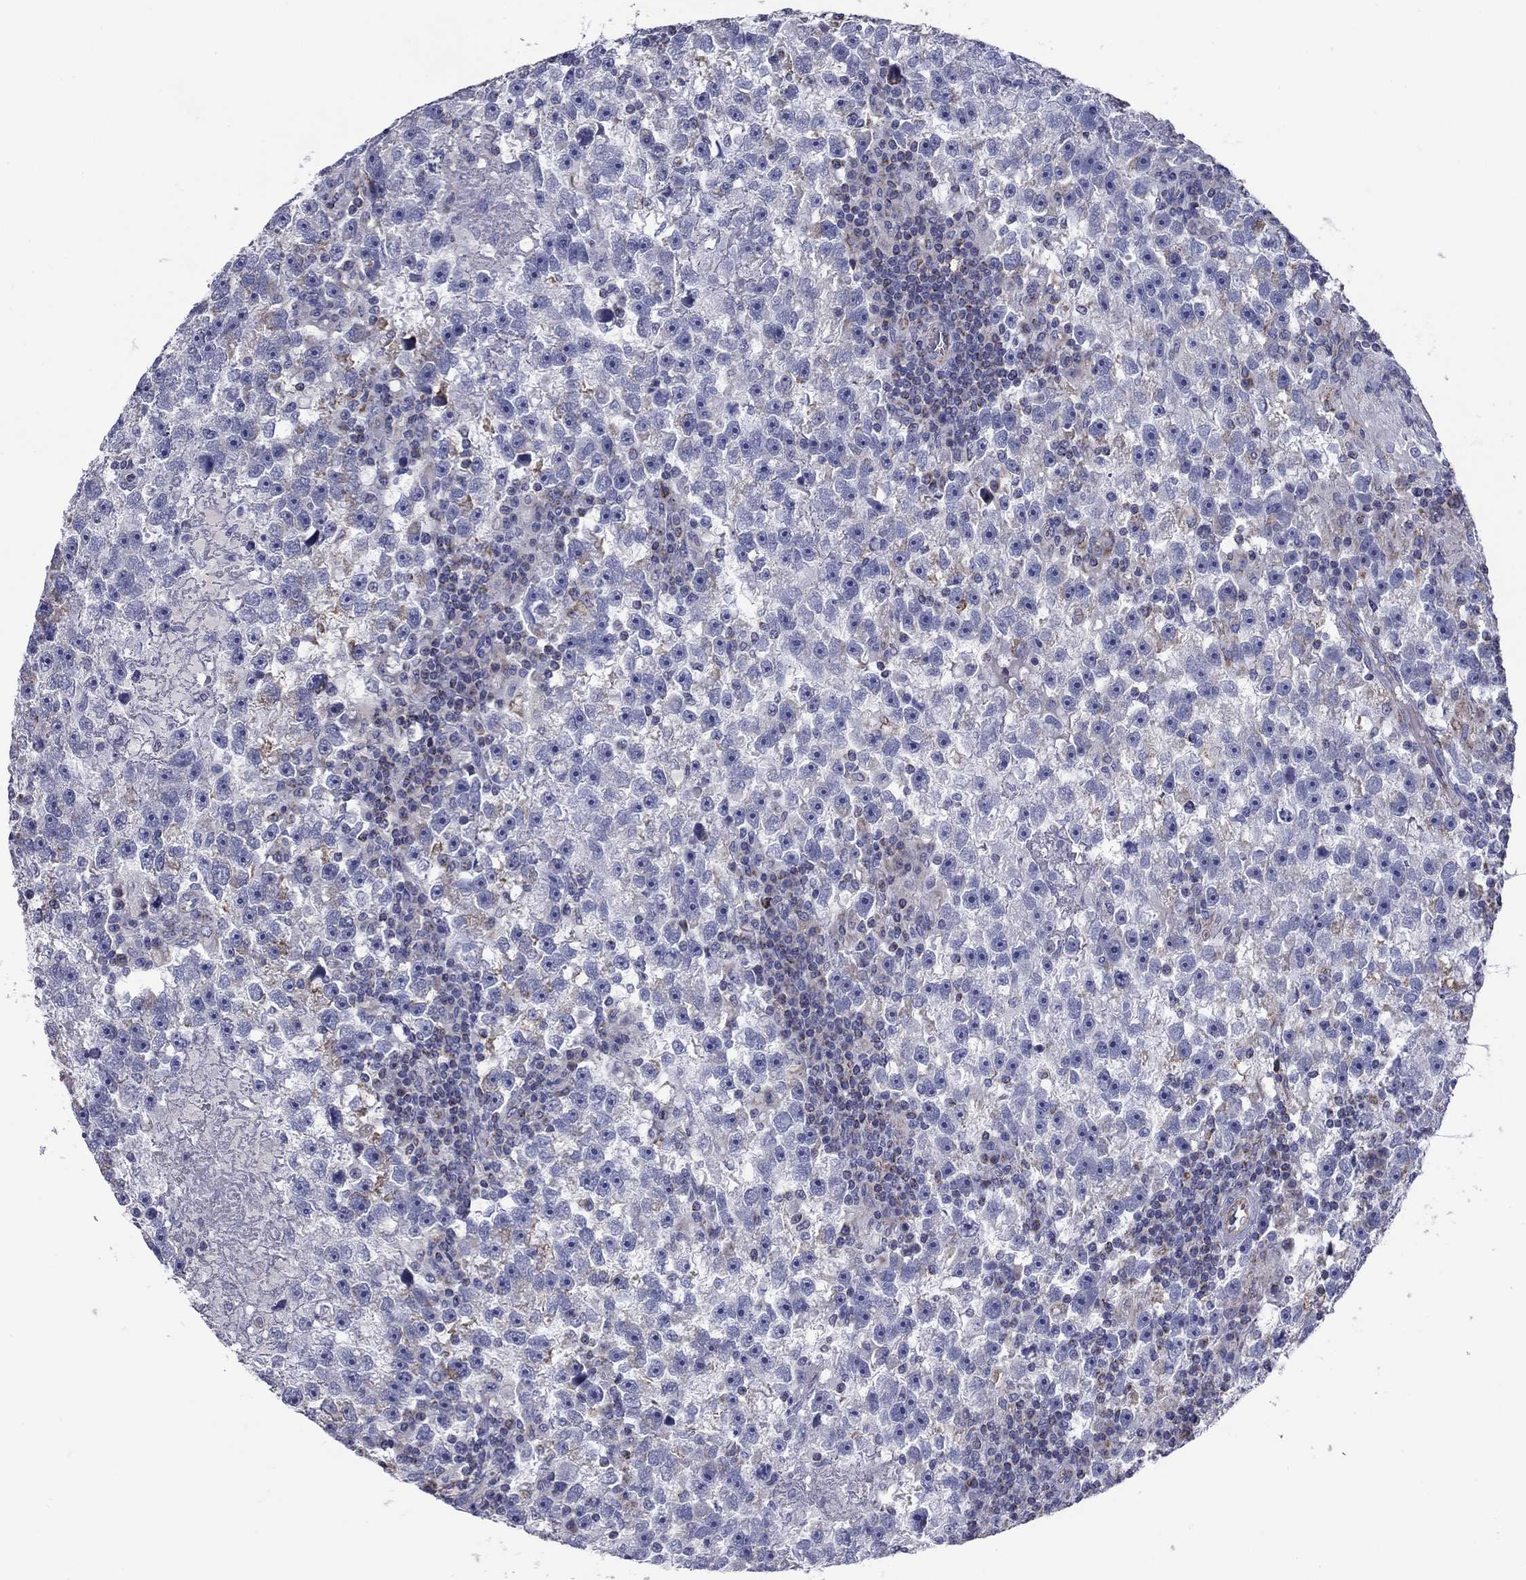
{"staining": {"intensity": "weak", "quantity": "<25%", "location": "cytoplasmic/membranous"}, "tissue": "testis cancer", "cell_type": "Tumor cells", "image_type": "cancer", "snomed": [{"axis": "morphology", "description": "Seminoma, NOS"}, {"axis": "topography", "description": "Testis"}], "caption": "Histopathology image shows no significant protein positivity in tumor cells of seminoma (testis).", "gene": "NDUFA4L2", "patient": {"sex": "male", "age": 47}}